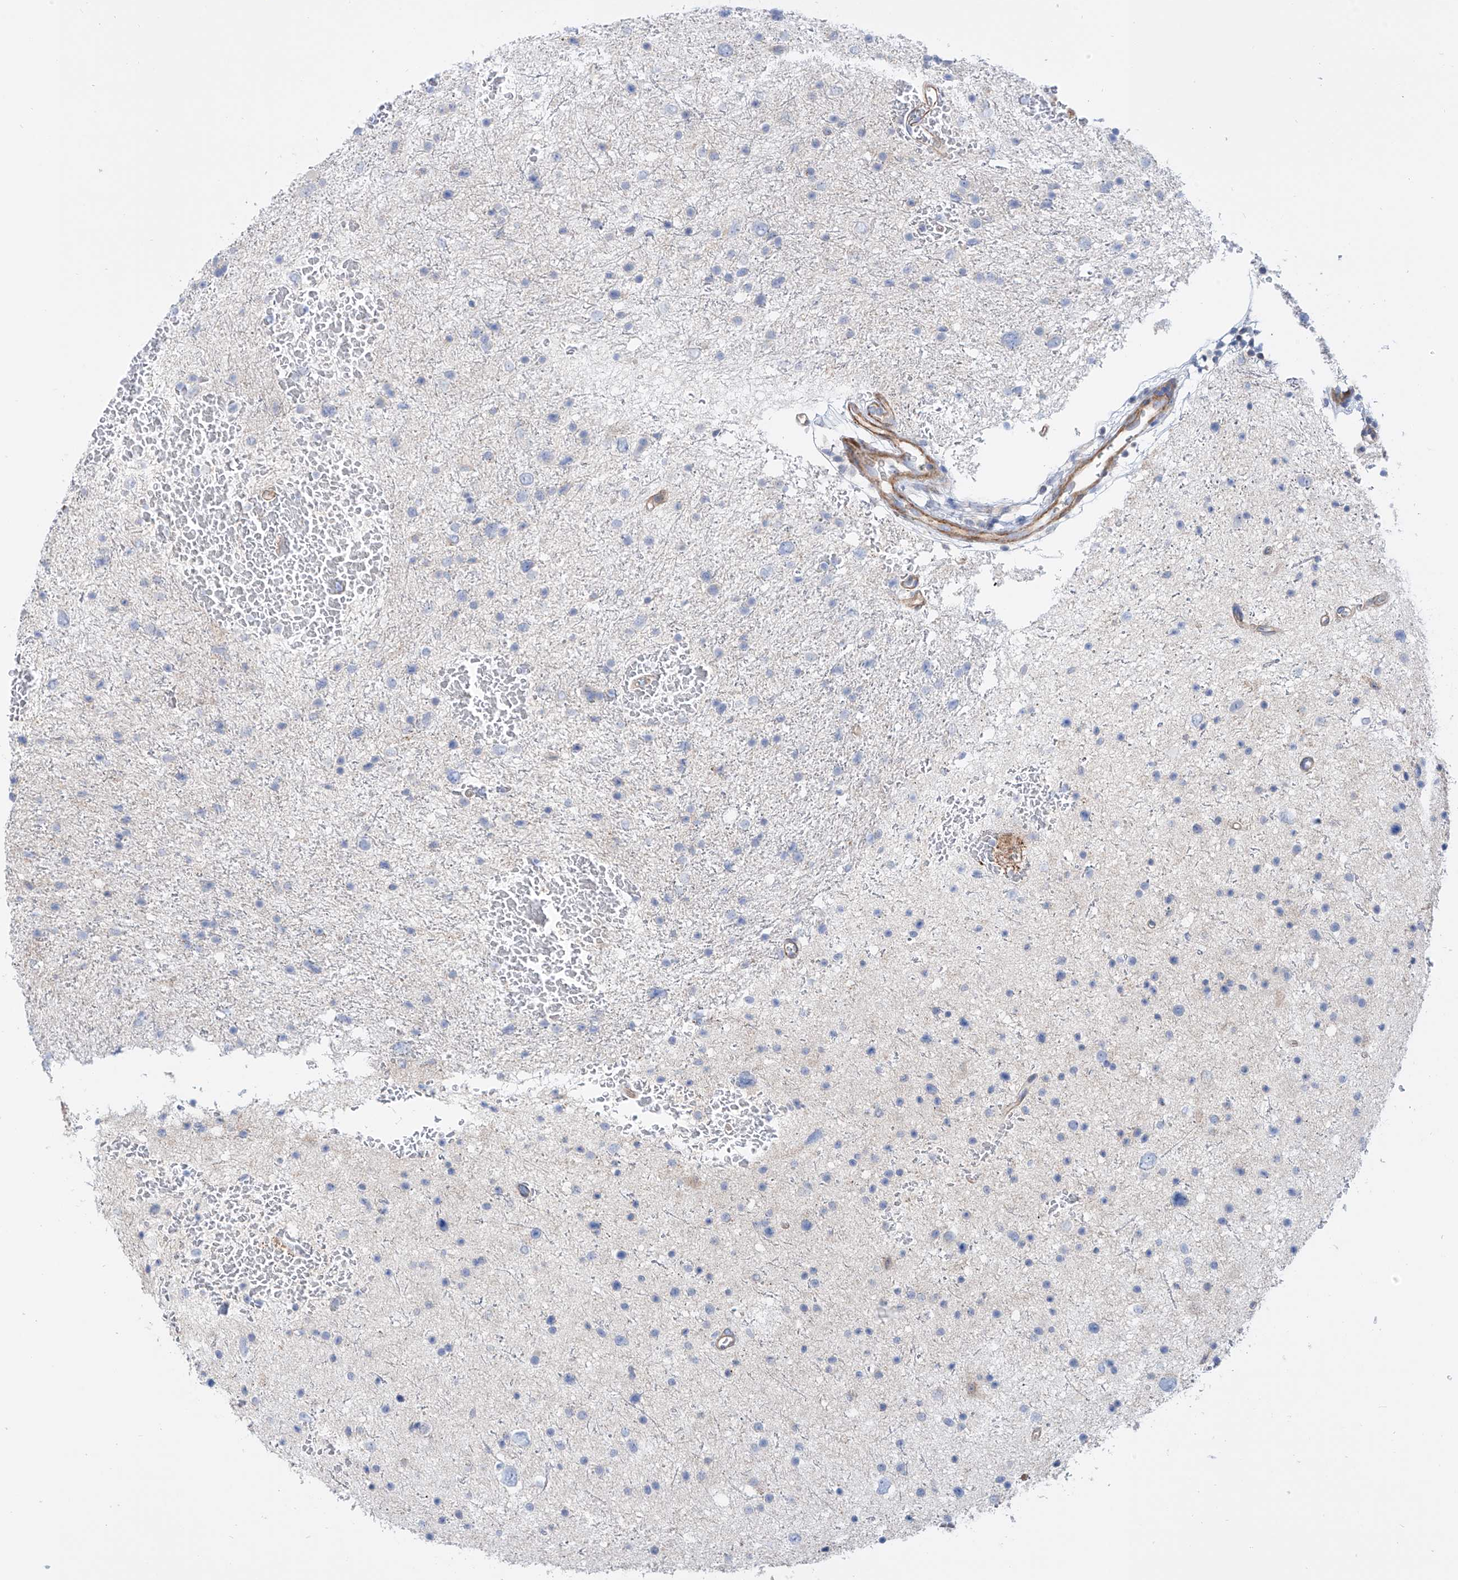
{"staining": {"intensity": "negative", "quantity": "none", "location": "none"}, "tissue": "glioma", "cell_type": "Tumor cells", "image_type": "cancer", "snomed": [{"axis": "morphology", "description": "Glioma, malignant, Low grade"}, {"axis": "topography", "description": "Brain"}], "caption": "Human glioma stained for a protein using IHC reveals no staining in tumor cells.", "gene": "TMEM209", "patient": {"sex": "female", "age": 37}}